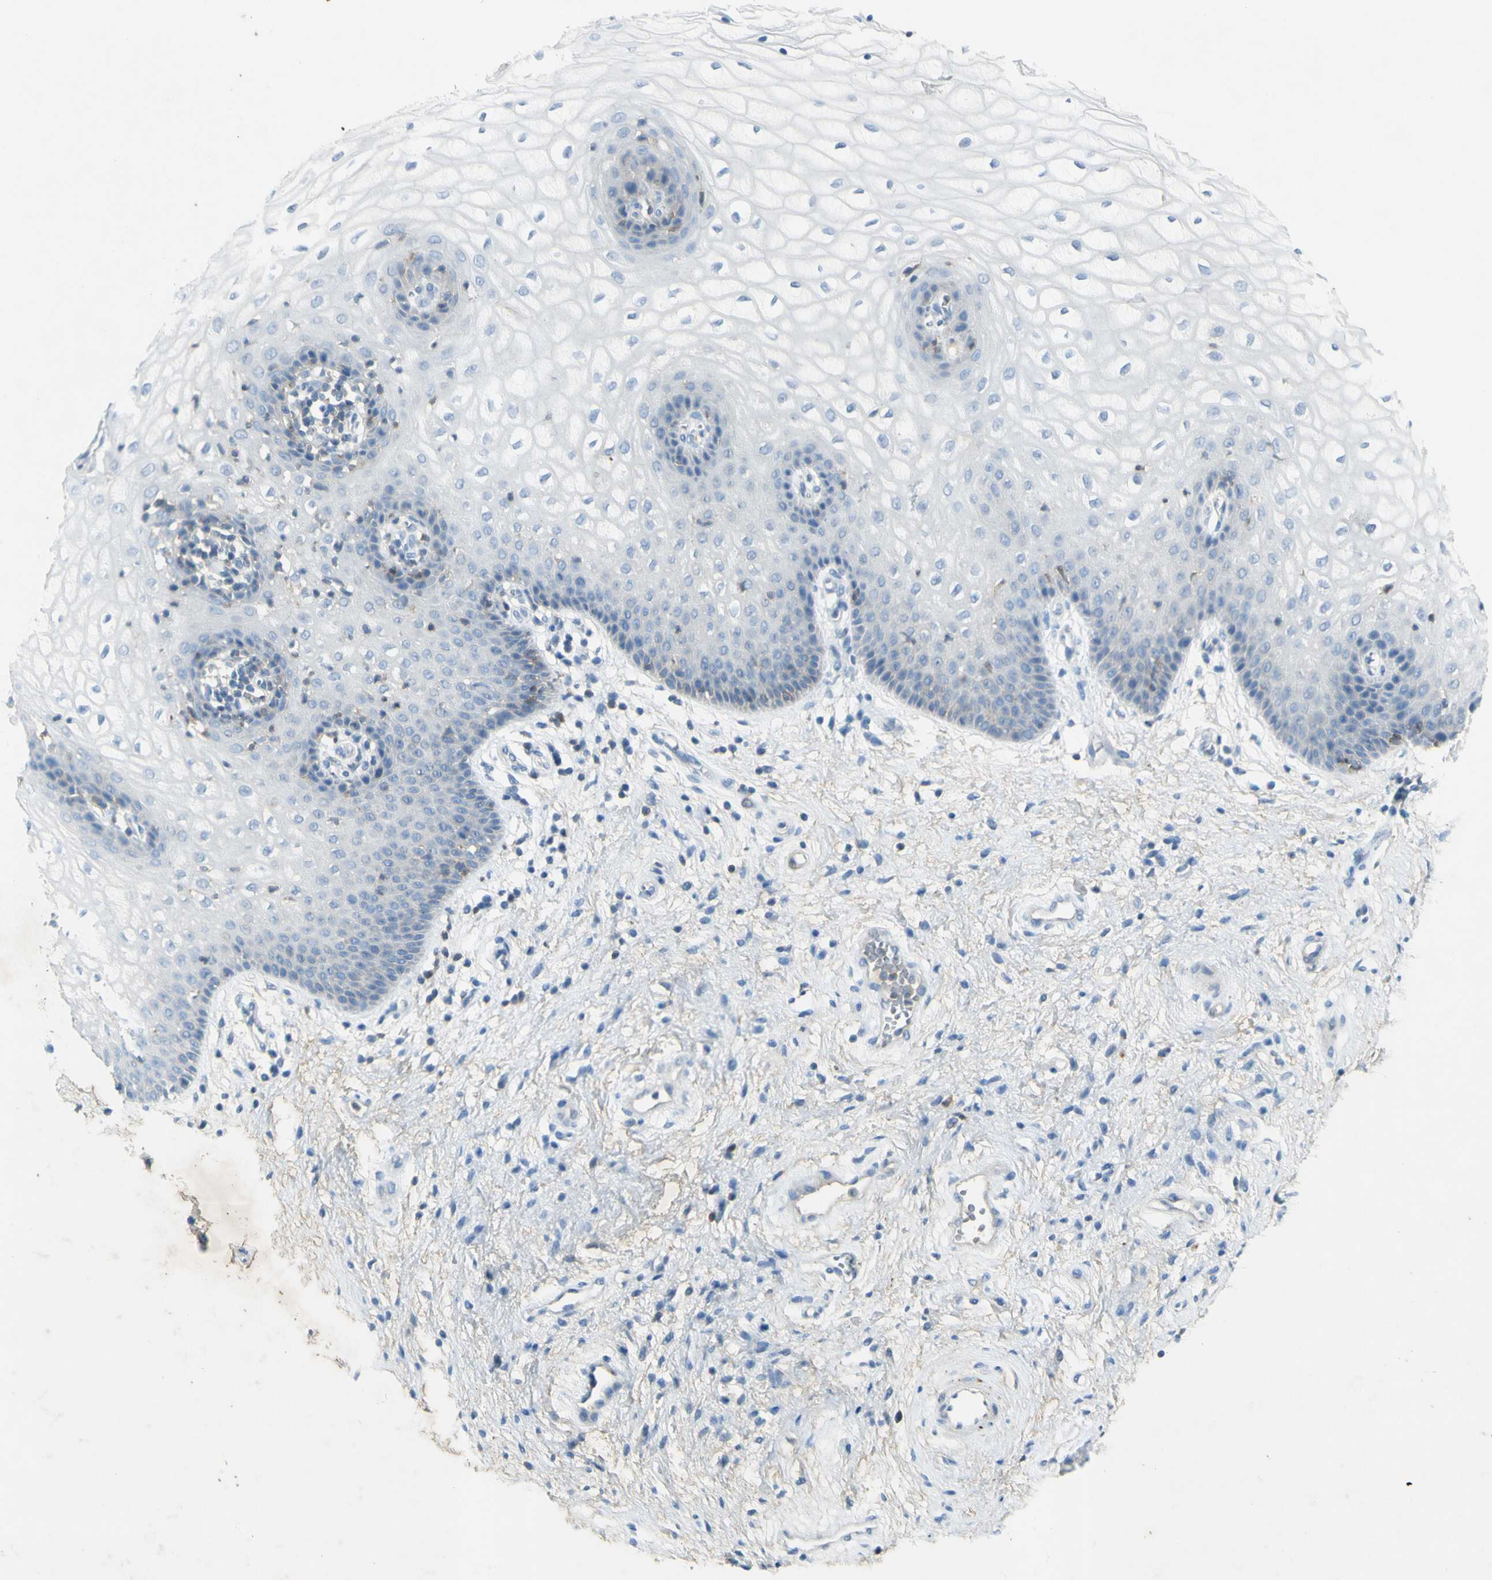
{"staining": {"intensity": "negative", "quantity": "none", "location": "none"}, "tissue": "vagina", "cell_type": "Squamous epithelial cells", "image_type": "normal", "snomed": [{"axis": "morphology", "description": "Normal tissue, NOS"}, {"axis": "topography", "description": "Vagina"}], "caption": "High power microscopy micrograph of an IHC photomicrograph of unremarkable vagina, revealing no significant positivity in squamous epithelial cells. (Brightfield microscopy of DAB (3,3'-diaminobenzidine) IHC at high magnification).", "gene": "GDF15", "patient": {"sex": "female", "age": 34}}